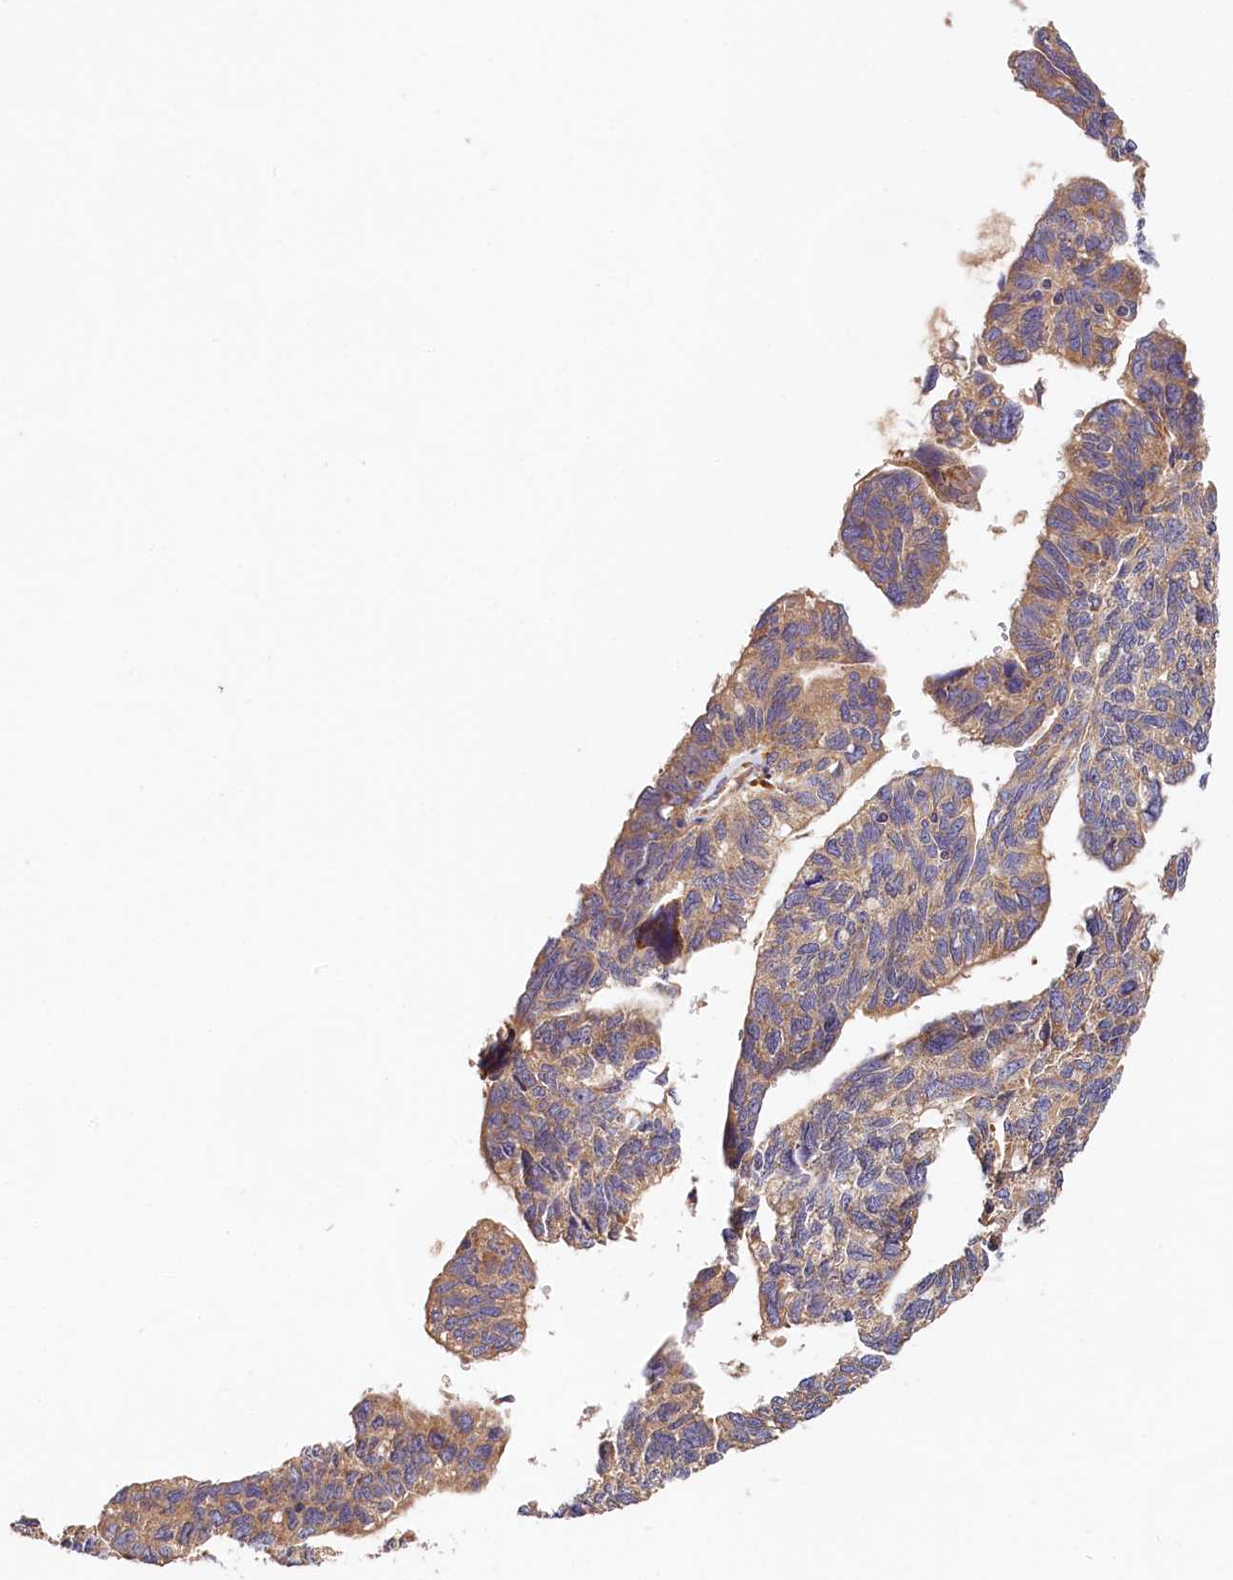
{"staining": {"intensity": "weak", "quantity": "25%-75%", "location": "cytoplasmic/membranous"}, "tissue": "ovarian cancer", "cell_type": "Tumor cells", "image_type": "cancer", "snomed": [{"axis": "morphology", "description": "Cystadenocarcinoma, serous, NOS"}, {"axis": "topography", "description": "Ovary"}], "caption": "Immunohistochemistry (IHC) image of neoplastic tissue: ovarian serous cystadenocarcinoma stained using IHC exhibits low levels of weak protein expression localized specifically in the cytoplasmic/membranous of tumor cells, appearing as a cytoplasmic/membranous brown color.", "gene": "SPG11", "patient": {"sex": "female", "age": 79}}